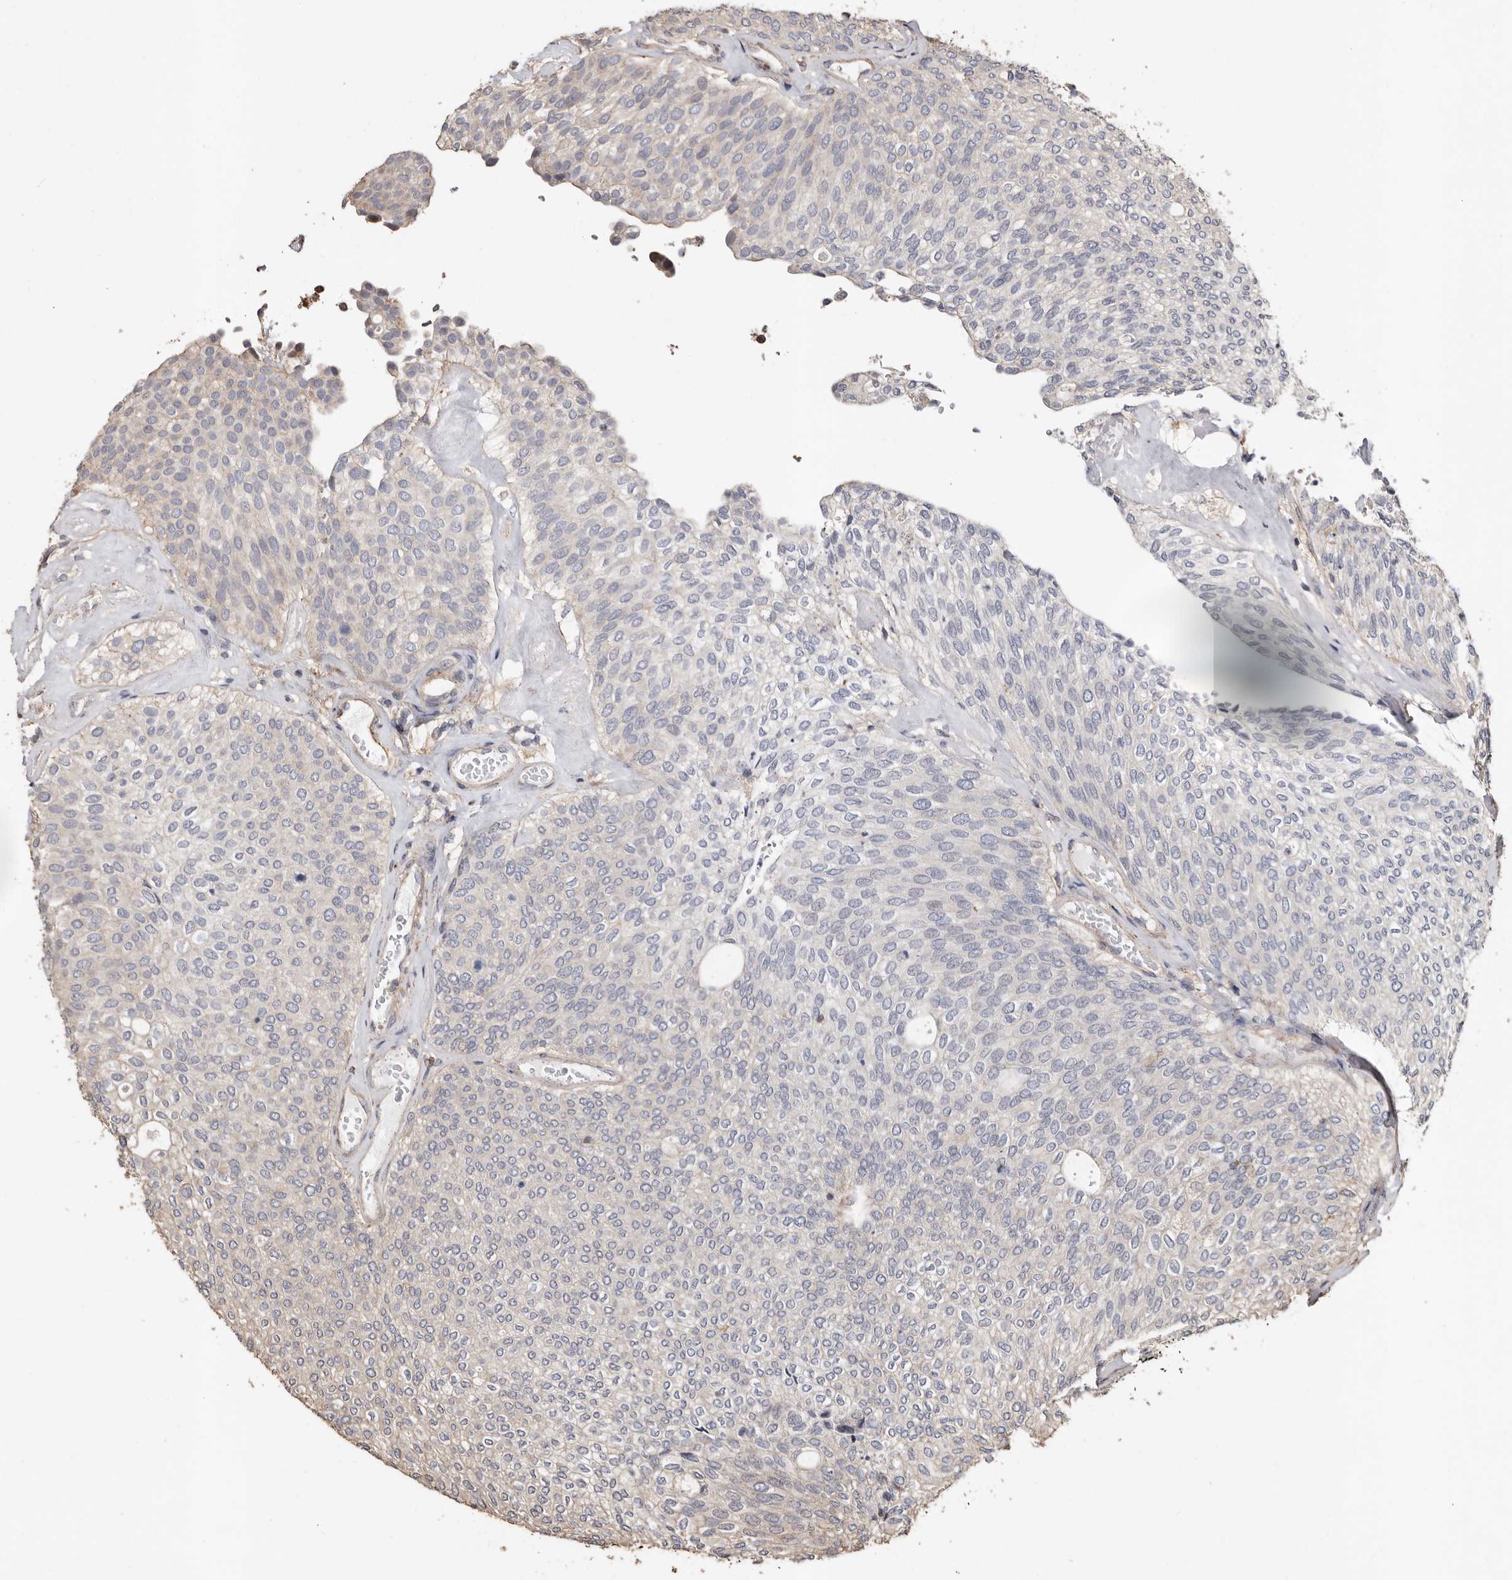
{"staining": {"intensity": "negative", "quantity": "none", "location": "none"}, "tissue": "urothelial cancer", "cell_type": "Tumor cells", "image_type": "cancer", "snomed": [{"axis": "morphology", "description": "Urothelial carcinoma, Low grade"}, {"axis": "topography", "description": "Urinary bladder"}], "caption": "An IHC histopathology image of urothelial cancer is shown. There is no staining in tumor cells of urothelial cancer.", "gene": "GSK3A", "patient": {"sex": "female", "age": 79}}